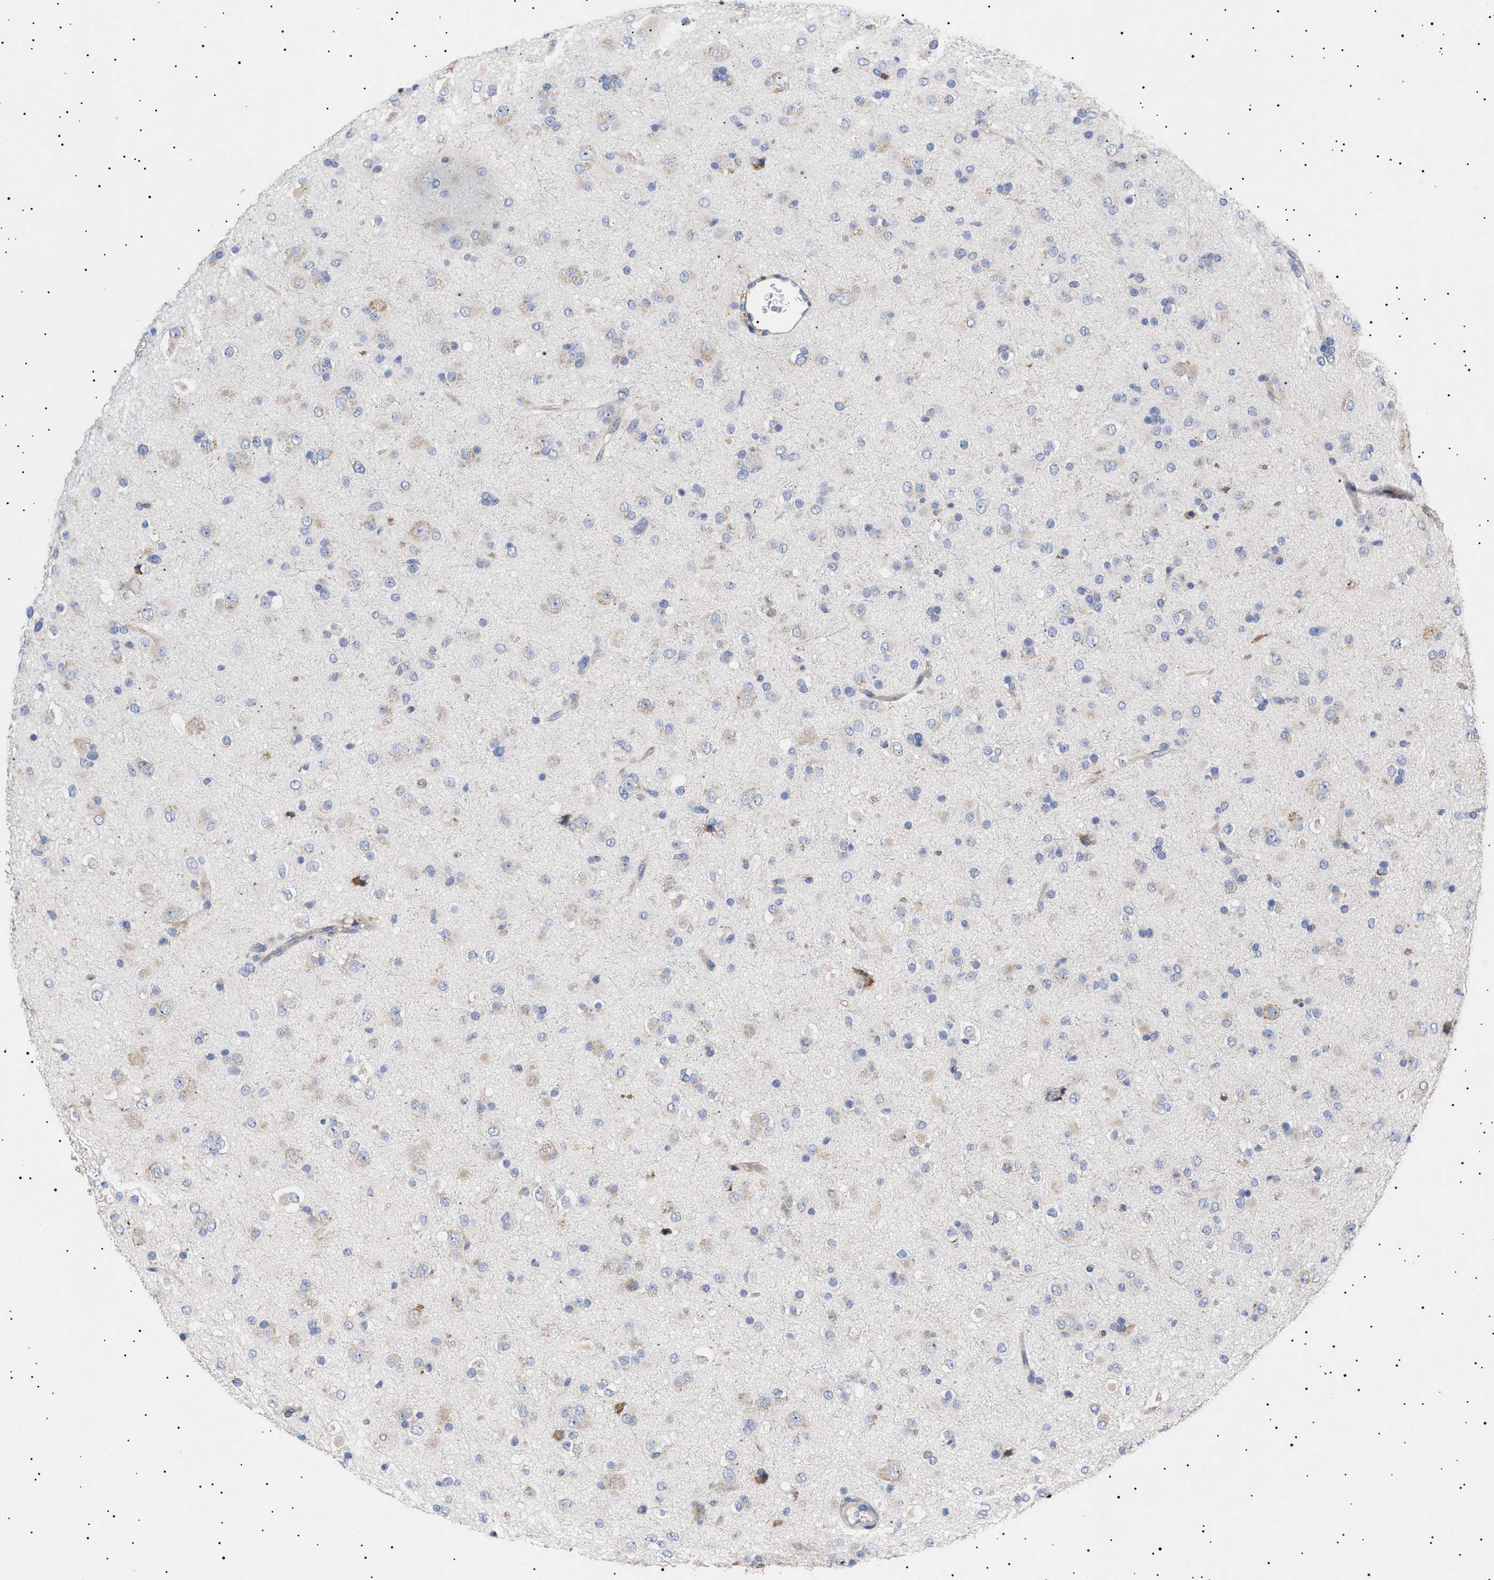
{"staining": {"intensity": "weak", "quantity": "<25%", "location": "cytoplasmic/membranous"}, "tissue": "glioma", "cell_type": "Tumor cells", "image_type": "cancer", "snomed": [{"axis": "morphology", "description": "Glioma, malignant, Low grade"}, {"axis": "topography", "description": "Brain"}], "caption": "Tumor cells show no significant protein expression in glioma.", "gene": "ERCC6L2", "patient": {"sex": "male", "age": 65}}